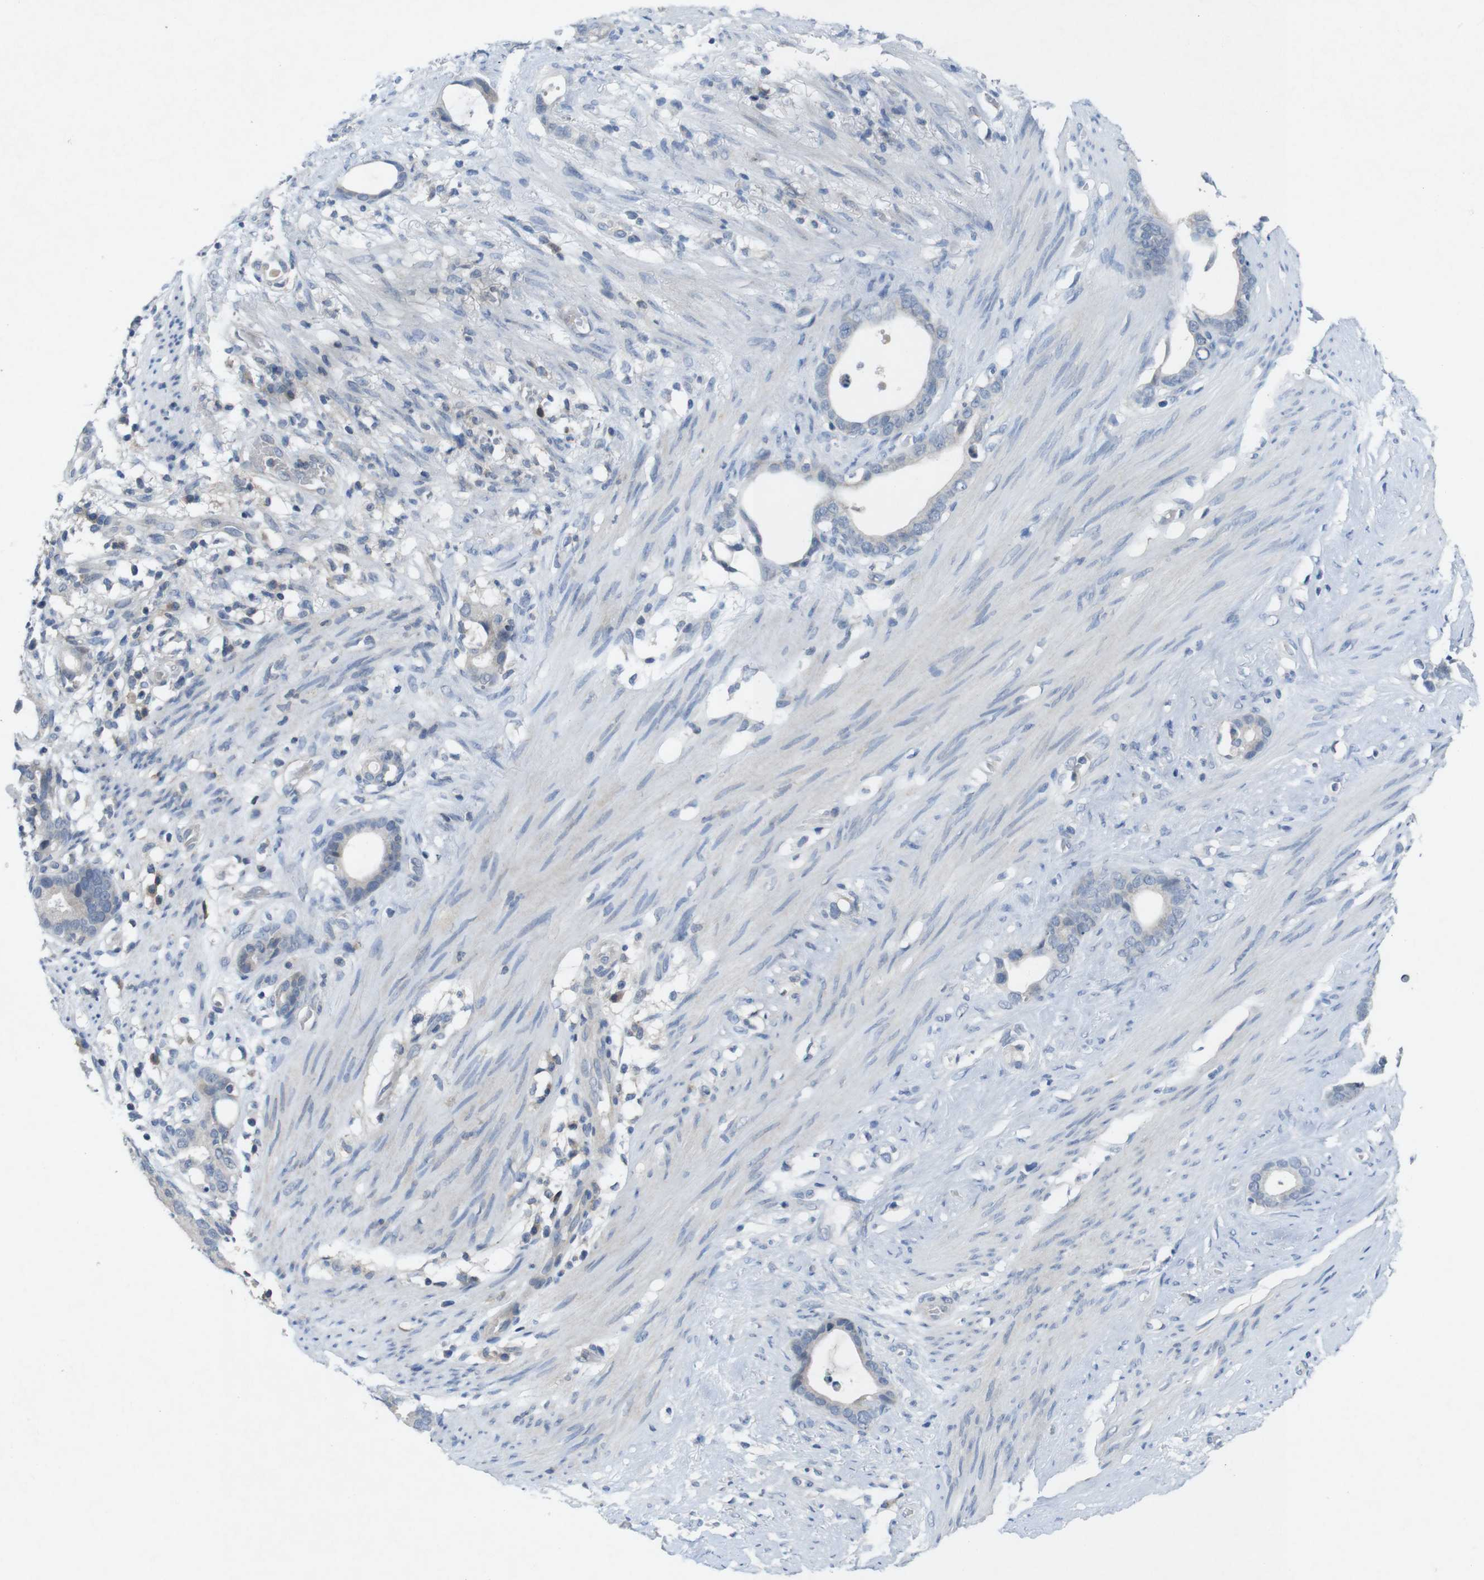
{"staining": {"intensity": "negative", "quantity": "none", "location": "none"}, "tissue": "stomach cancer", "cell_type": "Tumor cells", "image_type": "cancer", "snomed": [{"axis": "morphology", "description": "Adenocarcinoma, NOS"}, {"axis": "topography", "description": "Stomach"}], "caption": "Immunohistochemical staining of human adenocarcinoma (stomach) exhibits no significant staining in tumor cells.", "gene": "SLAMF7", "patient": {"sex": "female", "age": 75}}